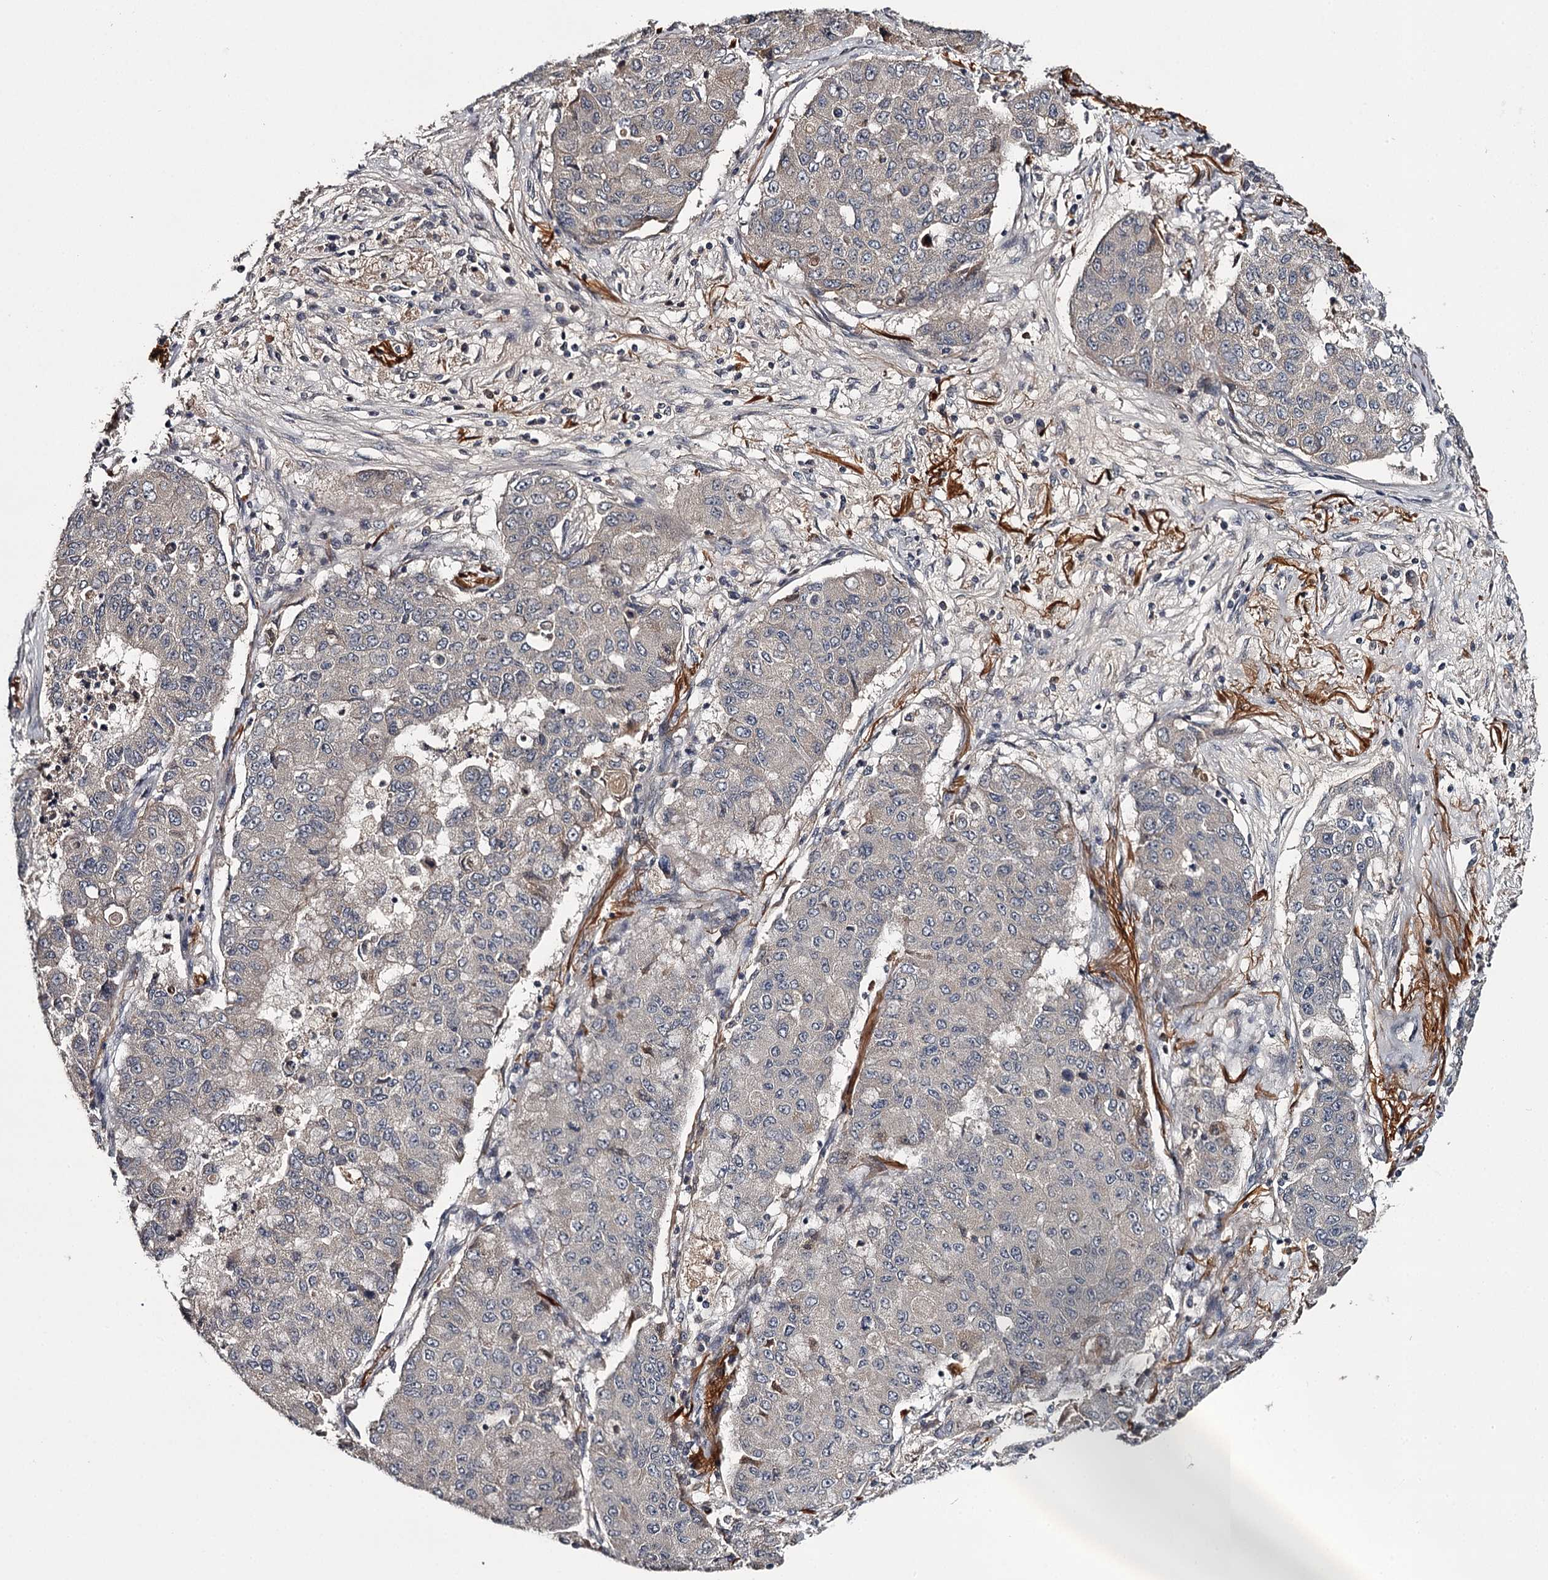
{"staining": {"intensity": "weak", "quantity": "<25%", "location": "cytoplasmic/membranous"}, "tissue": "lung cancer", "cell_type": "Tumor cells", "image_type": "cancer", "snomed": [{"axis": "morphology", "description": "Squamous cell carcinoma, NOS"}, {"axis": "topography", "description": "Lung"}], "caption": "Tumor cells show no significant protein expression in squamous cell carcinoma (lung).", "gene": "CWF19L2", "patient": {"sex": "male", "age": 74}}